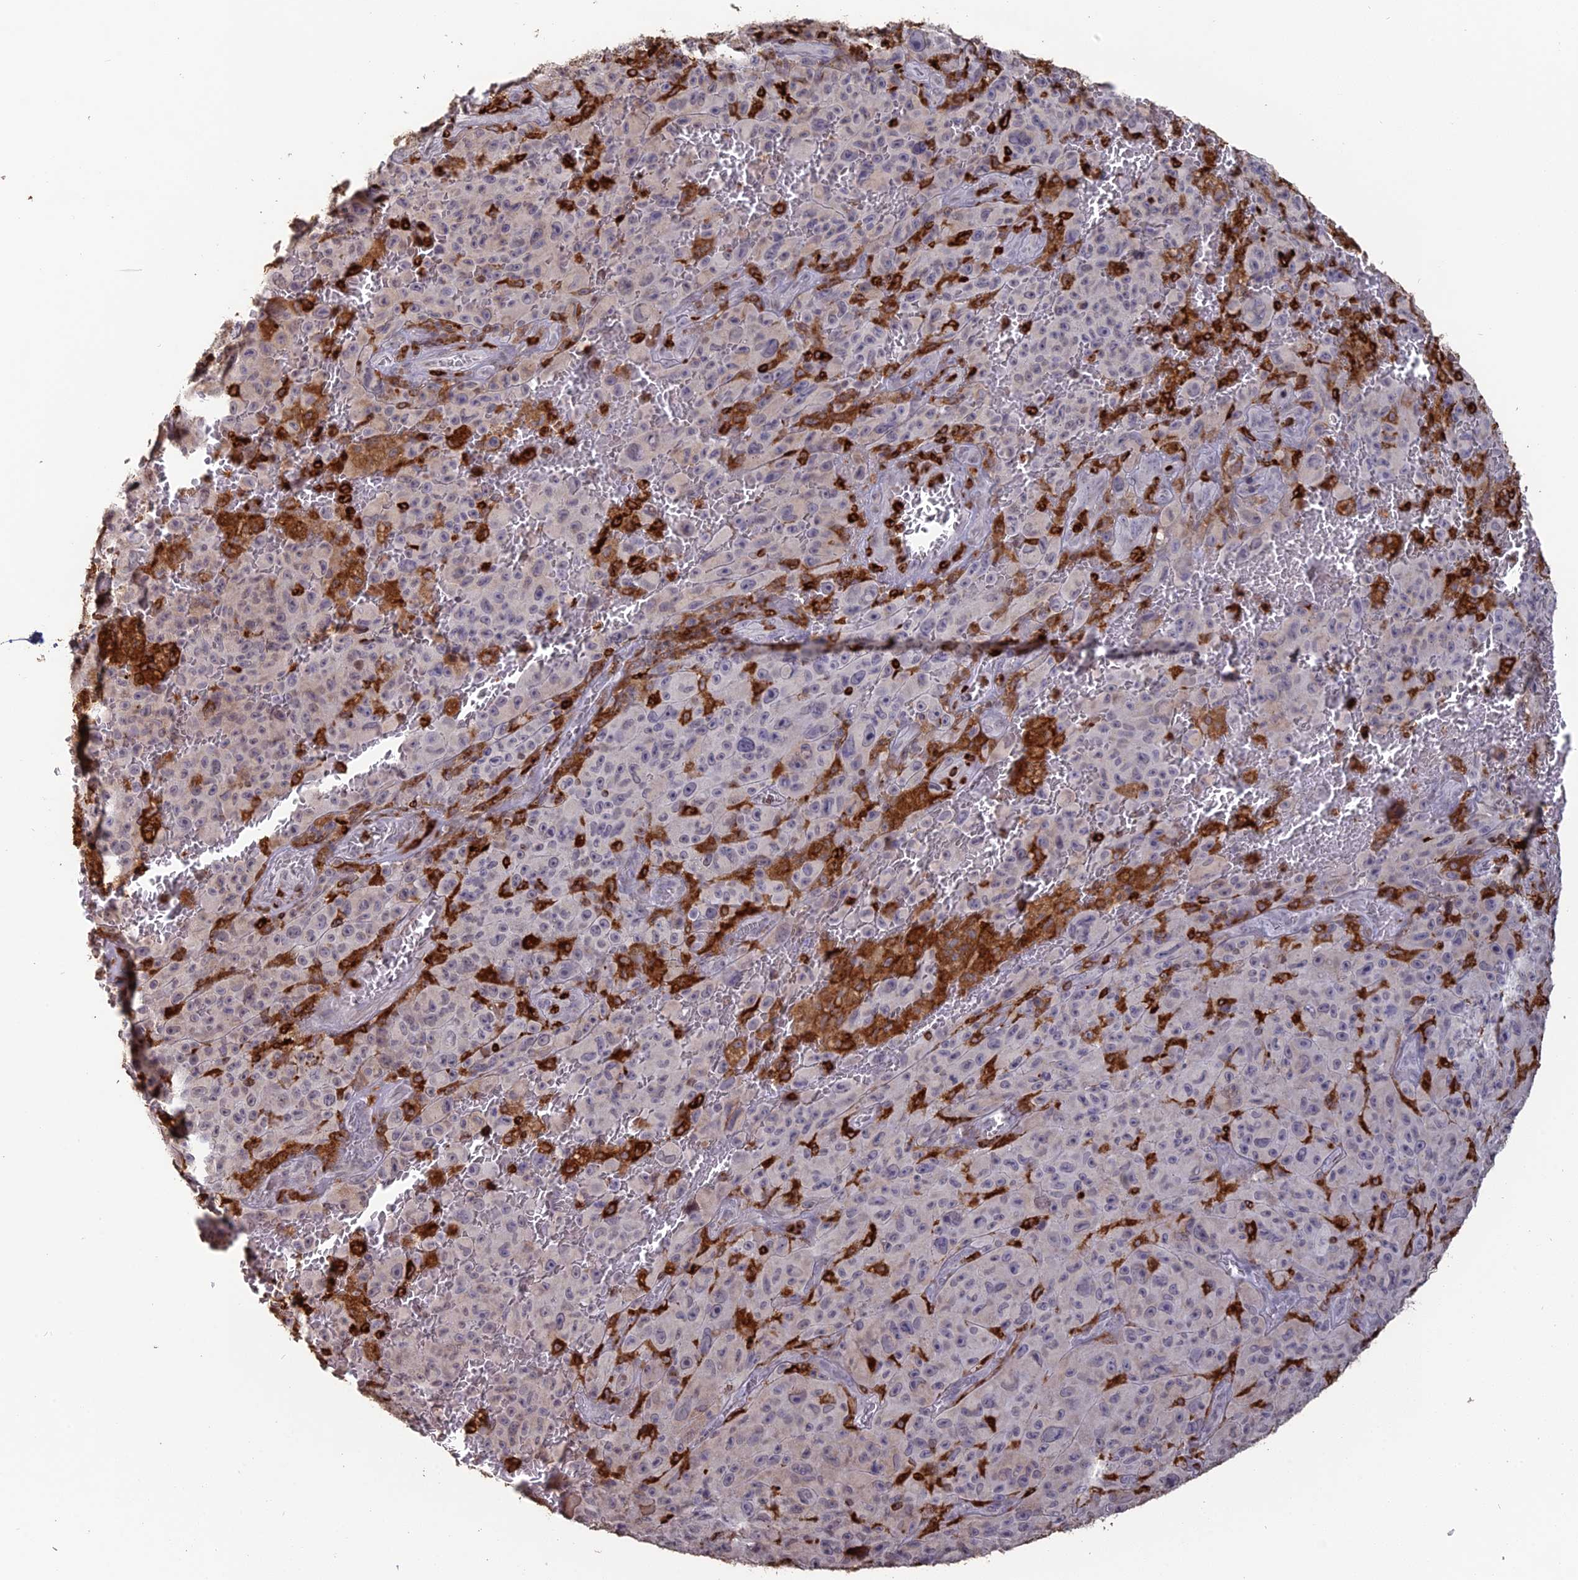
{"staining": {"intensity": "negative", "quantity": "none", "location": "none"}, "tissue": "melanoma", "cell_type": "Tumor cells", "image_type": "cancer", "snomed": [{"axis": "morphology", "description": "Malignant melanoma, NOS"}, {"axis": "topography", "description": "Skin"}], "caption": "There is no significant positivity in tumor cells of malignant melanoma.", "gene": "APOBR", "patient": {"sex": "female", "age": 82}}